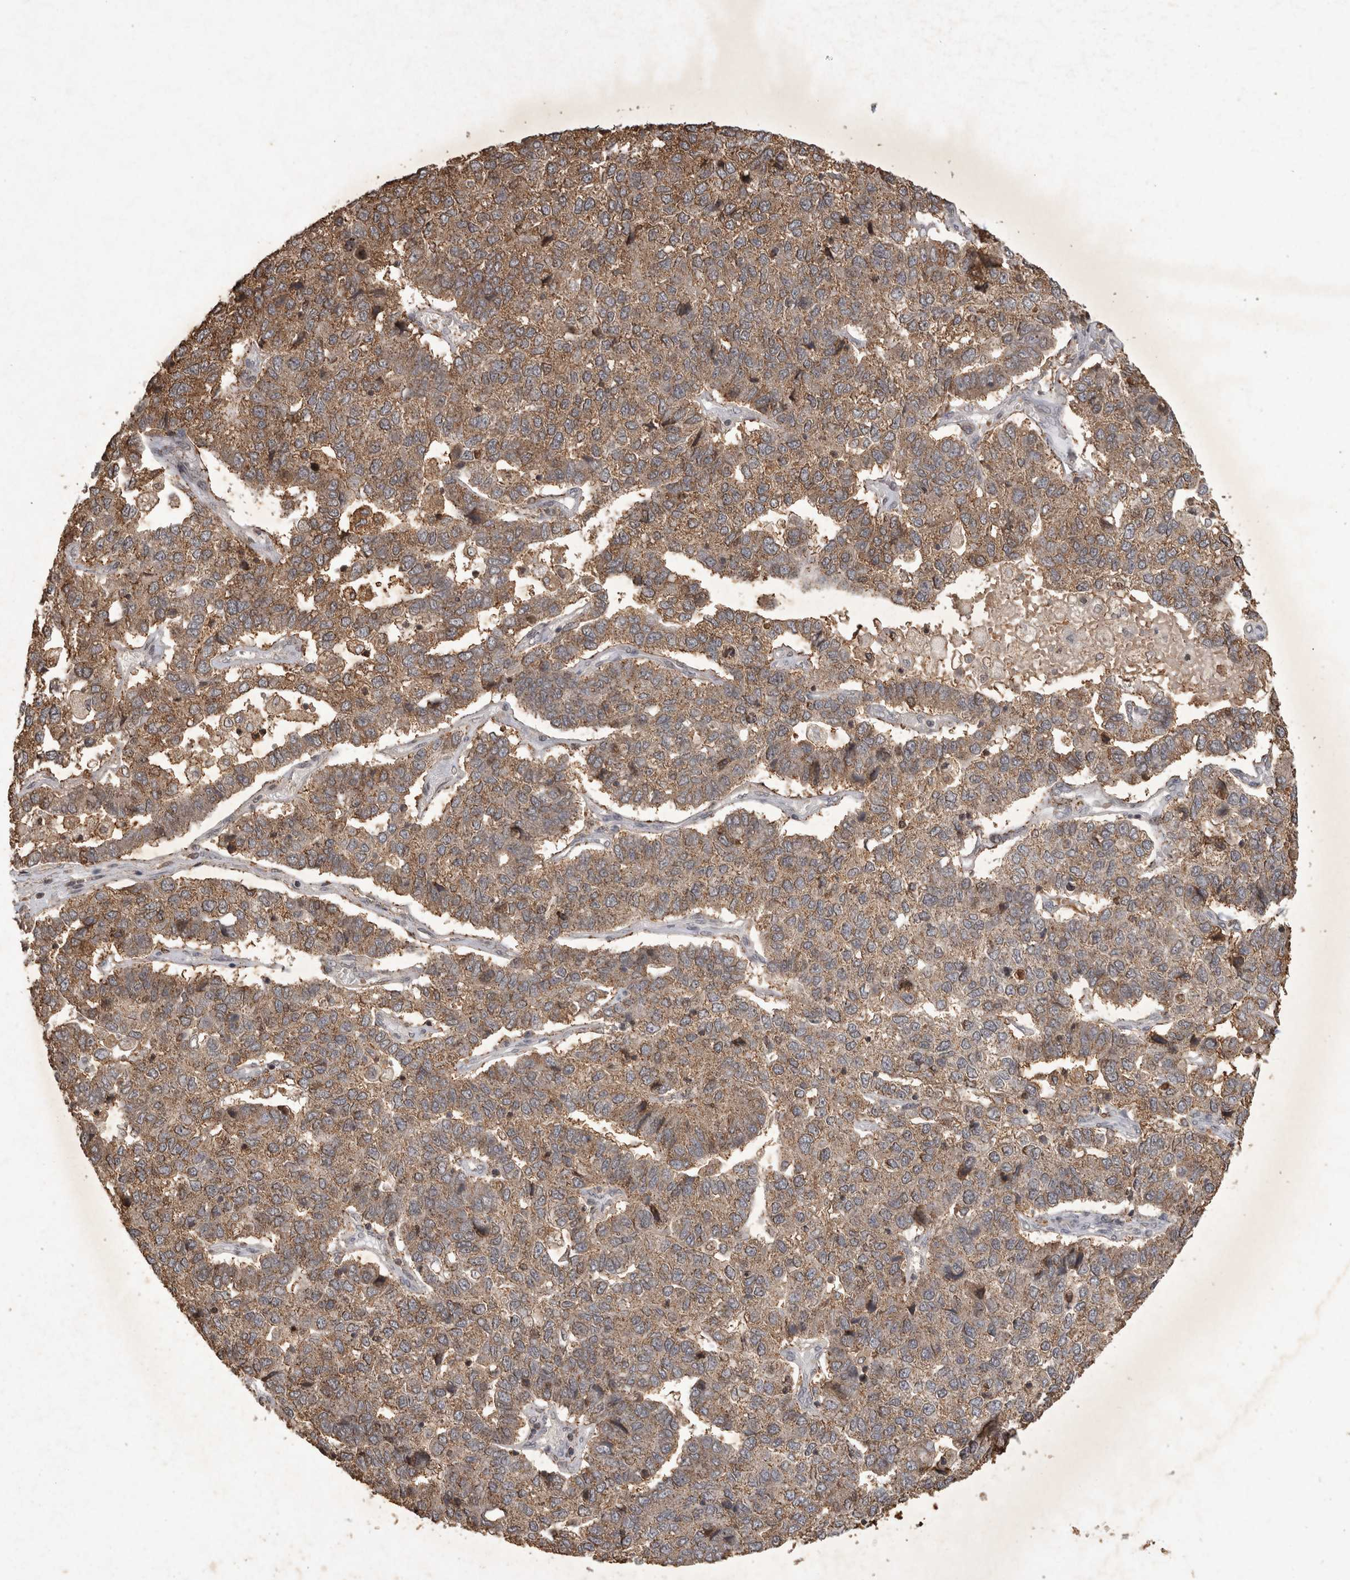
{"staining": {"intensity": "moderate", "quantity": ">75%", "location": "cytoplasmic/membranous"}, "tissue": "pancreatic cancer", "cell_type": "Tumor cells", "image_type": "cancer", "snomed": [{"axis": "morphology", "description": "Adenocarcinoma, NOS"}, {"axis": "topography", "description": "Pancreas"}], "caption": "An immunohistochemistry (IHC) histopathology image of neoplastic tissue is shown. Protein staining in brown highlights moderate cytoplasmic/membranous positivity in adenocarcinoma (pancreatic) within tumor cells.", "gene": "HRK", "patient": {"sex": "female", "age": 61}}